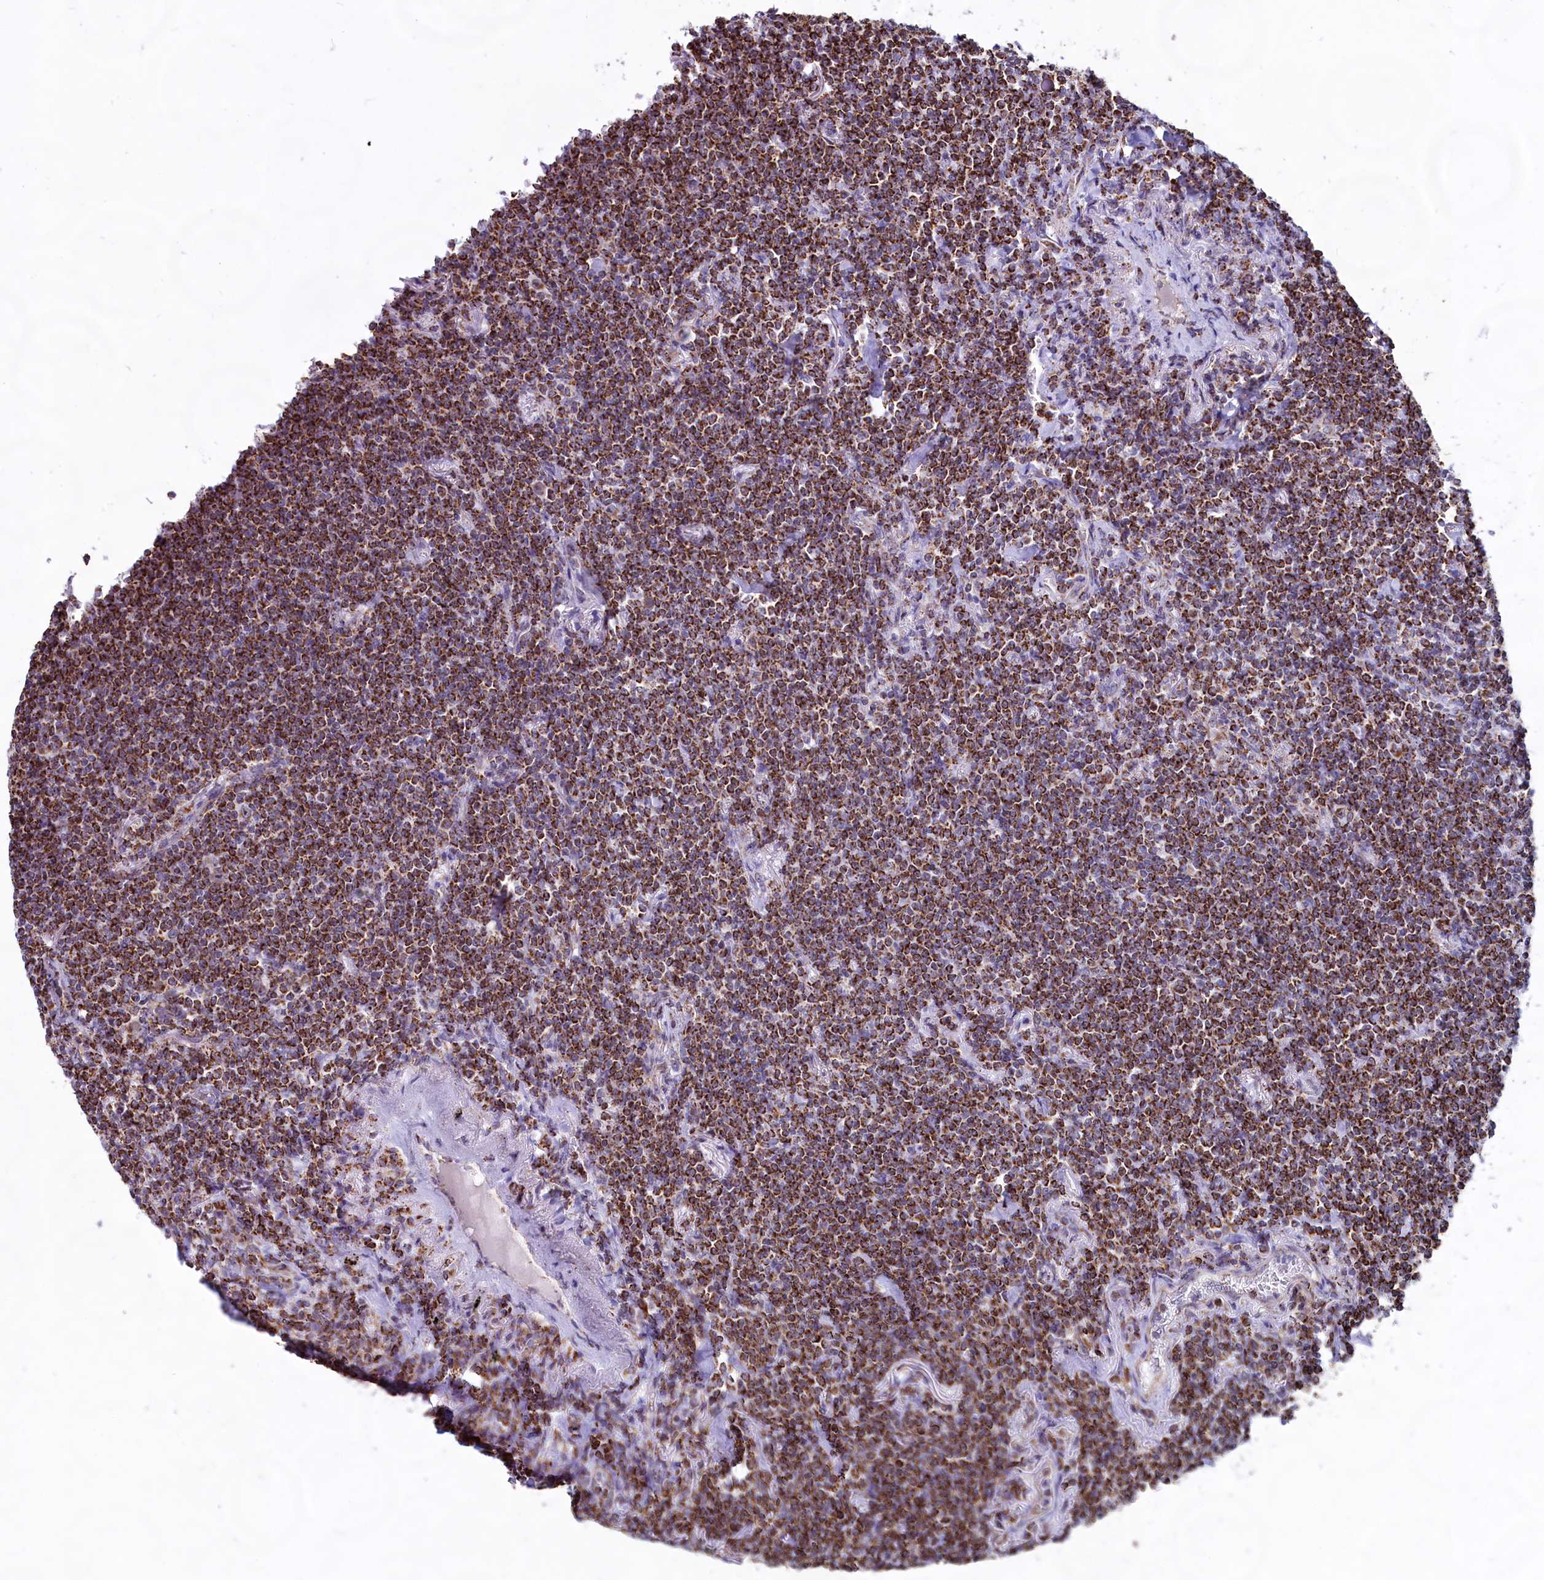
{"staining": {"intensity": "strong", "quantity": ">75%", "location": "cytoplasmic/membranous"}, "tissue": "lymphoma", "cell_type": "Tumor cells", "image_type": "cancer", "snomed": [{"axis": "morphology", "description": "Malignant lymphoma, non-Hodgkin's type, Low grade"}, {"axis": "topography", "description": "Lung"}], "caption": "An image of low-grade malignant lymphoma, non-Hodgkin's type stained for a protein shows strong cytoplasmic/membranous brown staining in tumor cells.", "gene": "C1D", "patient": {"sex": "female", "age": 71}}